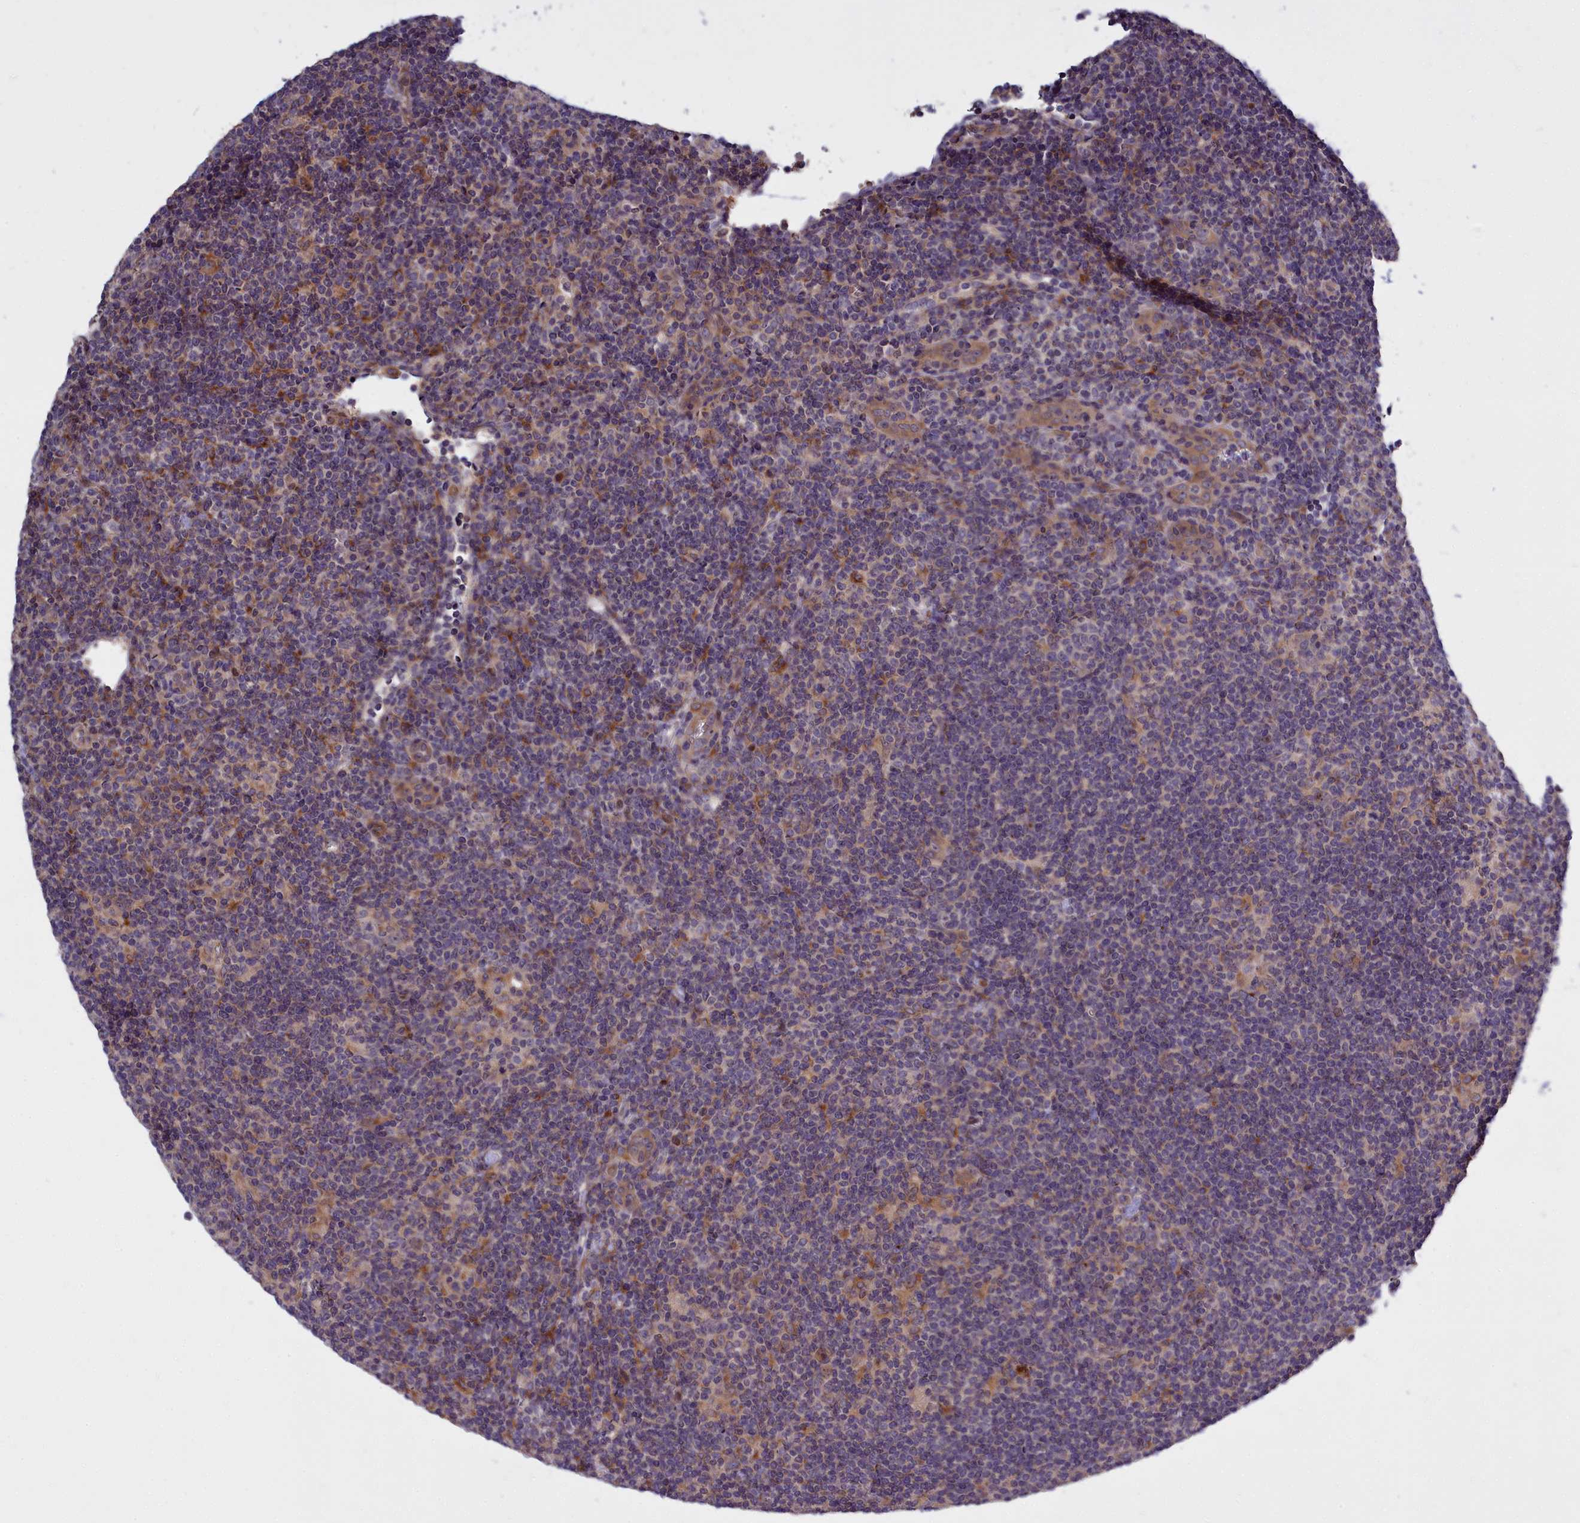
{"staining": {"intensity": "negative", "quantity": "none", "location": "none"}, "tissue": "lymphoma", "cell_type": "Tumor cells", "image_type": "cancer", "snomed": [{"axis": "morphology", "description": "Hodgkin's disease, NOS"}, {"axis": "topography", "description": "Lymph node"}], "caption": "A photomicrograph of lymphoma stained for a protein demonstrates no brown staining in tumor cells. (DAB immunohistochemistry visualized using brightfield microscopy, high magnification).", "gene": "RAPGEF4", "patient": {"sex": "female", "age": 57}}